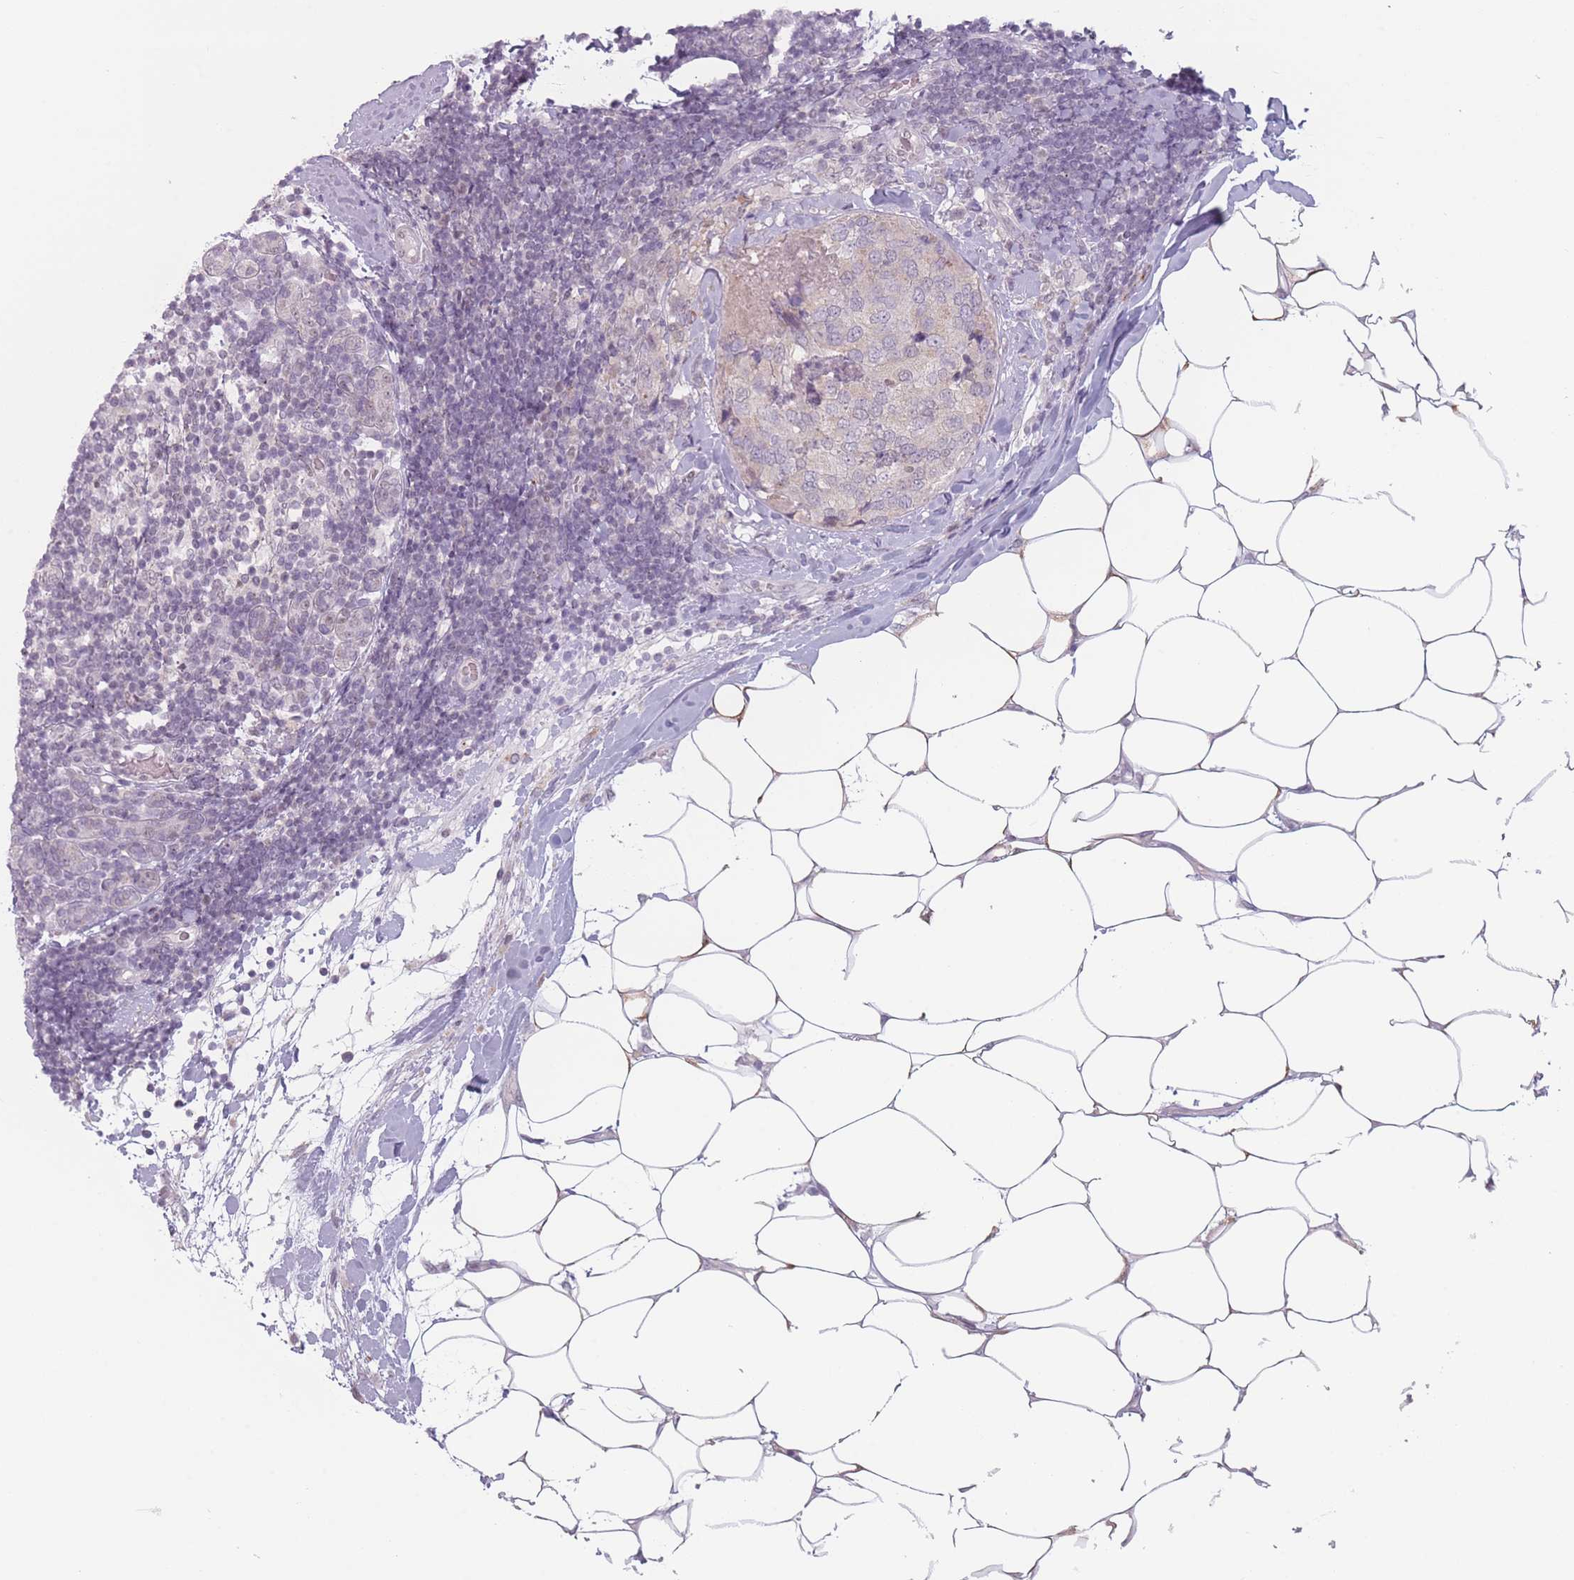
{"staining": {"intensity": "negative", "quantity": "none", "location": "none"}, "tissue": "breast cancer", "cell_type": "Tumor cells", "image_type": "cancer", "snomed": [{"axis": "morphology", "description": "Lobular carcinoma"}, {"axis": "topography", "description": "Breast"}], "caption": "Image shows no protein expression in tumor cells of lobular carcinoma (breast) tissue. (DAB IHC visualized using brightfield microscopy, high magnification).", "gene": "OR10C1", "patient": {"sex": "female", "age": 59}}